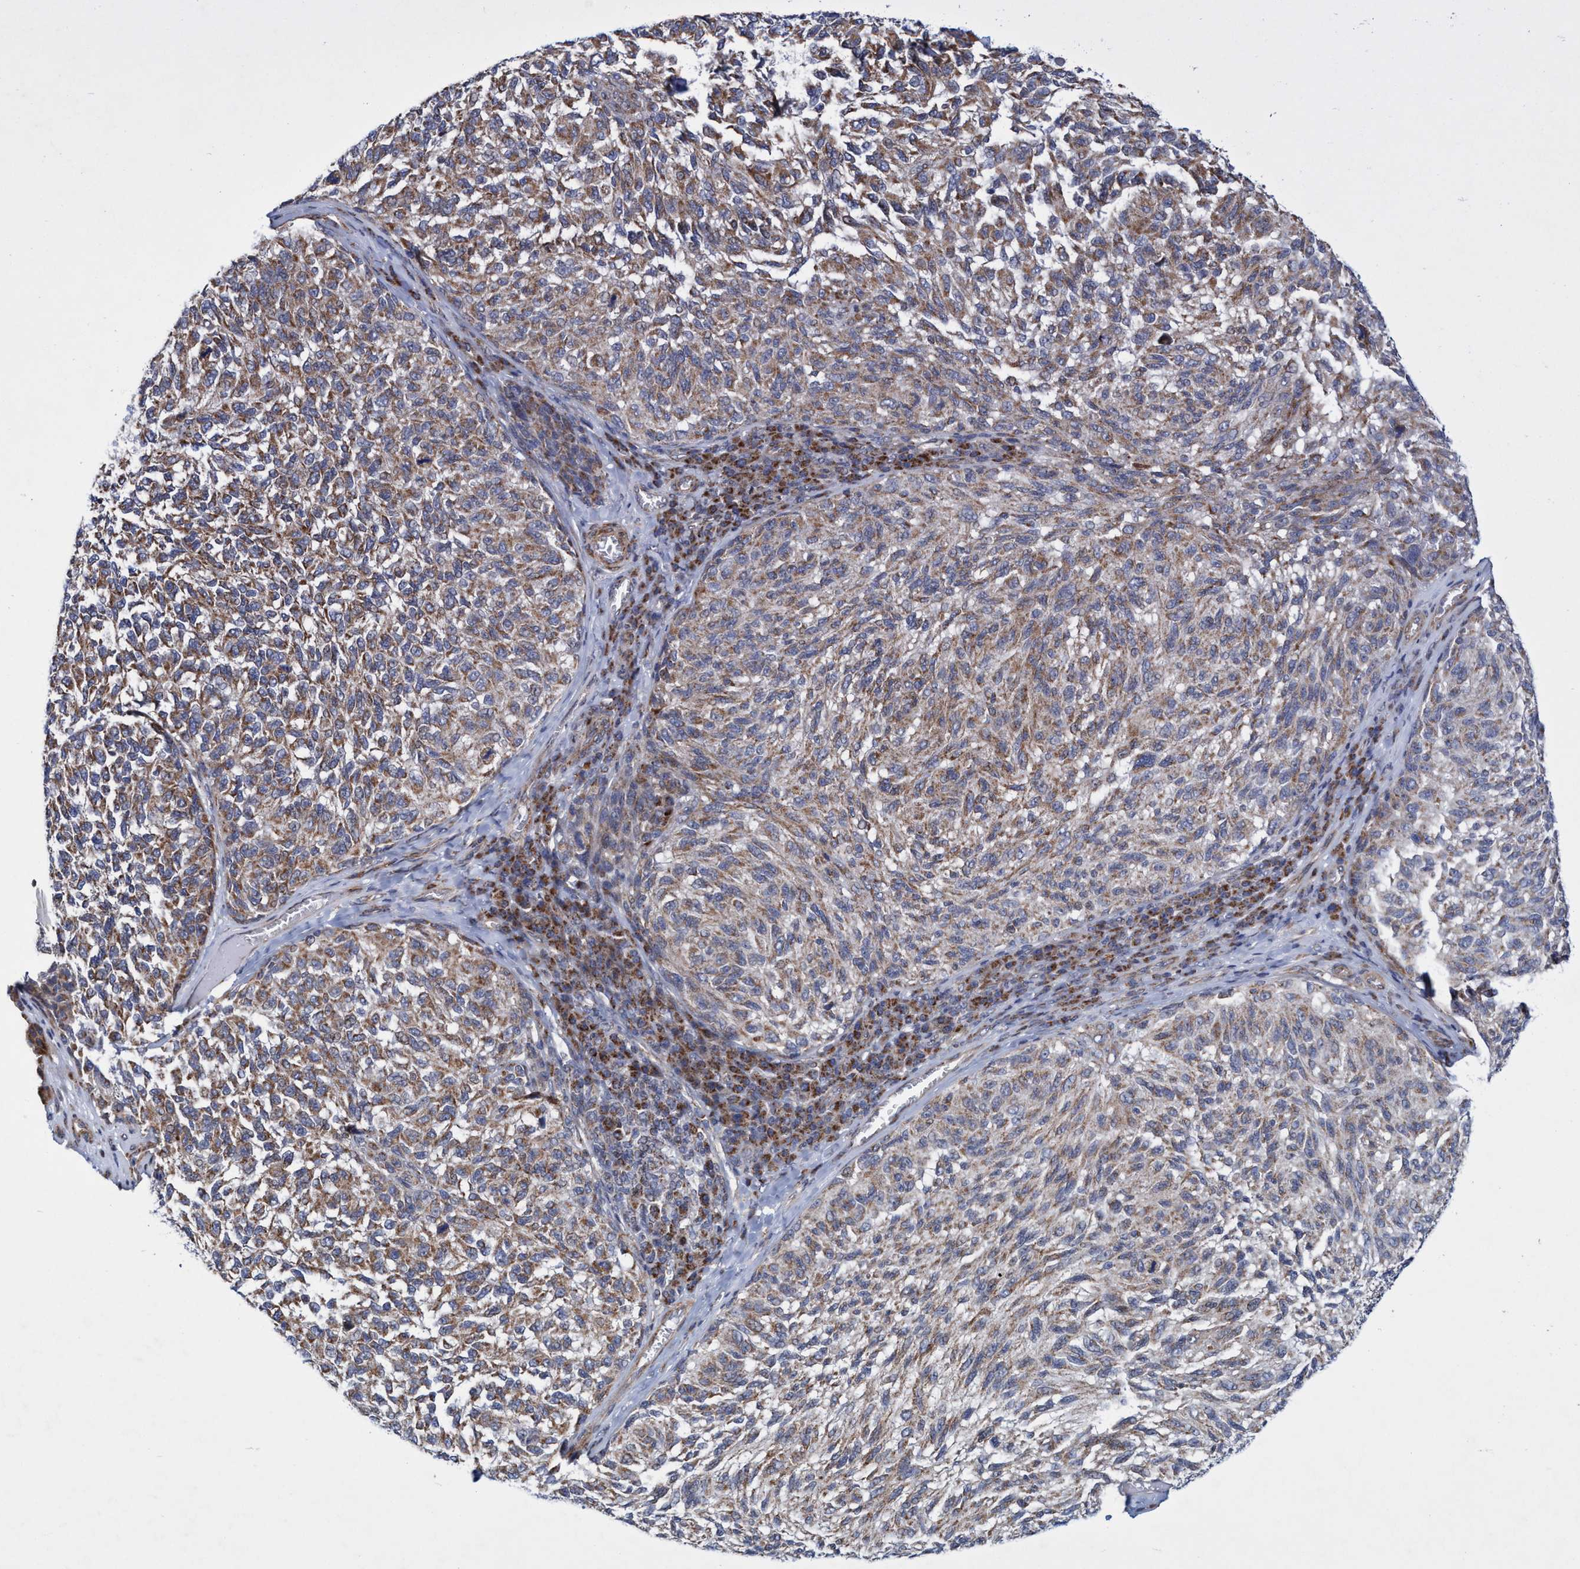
{"staining": {"intensity": "weak", "quantity": ">75%", "location": "cytoplasmic/membranous"}, "tissue": "melanoma", "cell_type": "Tumor cells", "image_type": "cancer", "snomed": [{"axis": "morphology", "description": "Malignant melanoma, NOS"}, {"axis": "topography", "description": "Skin"}], "caption": "An image of malignant melanoma stained for a protein demonstrates weak cytoplasmic/membranous brown staining in tumor cells.", "gene": "POLR1F", "patient": {"sex": "female", "age": 73}}